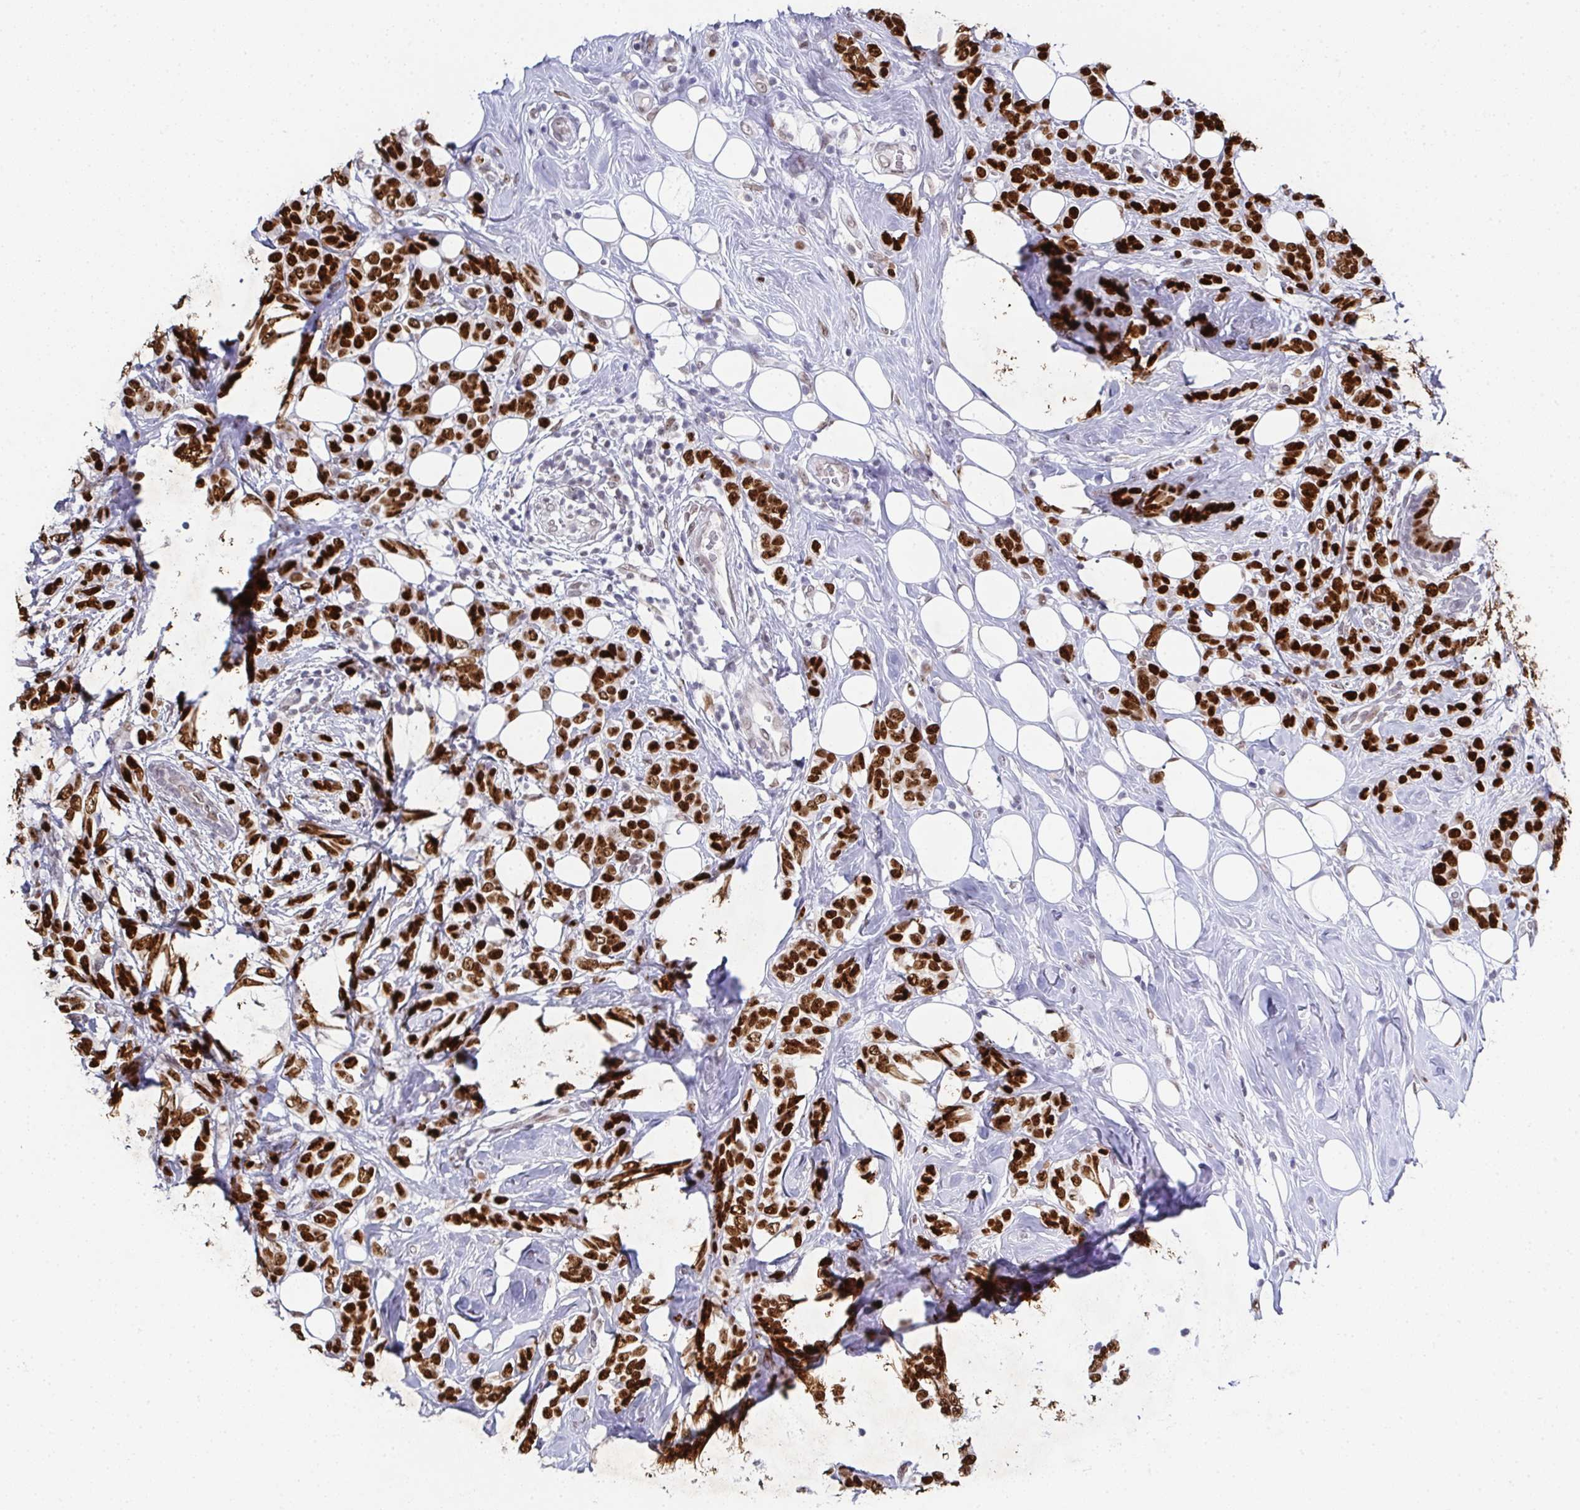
{"staining": {"intensity": "strong", "quantity": ">75%", "location": "nuclear"}, "tissue": "breast cancer", "cell_type": "Tumor cells", "image_type": "cancer", "snomed": [{"axis": "morphology", "description": "Lobular carcinoma"}, {"axis": "topography", "description": "Breast"}], "caption": "Brown immunohistochemical staining in breast lobular carcinoma shows strong nuclear staining in about >75% of tumor cells. Nuclei are stained in blue.", "gene": "RB1", "patient": {"sex": "female", "age": 49}}